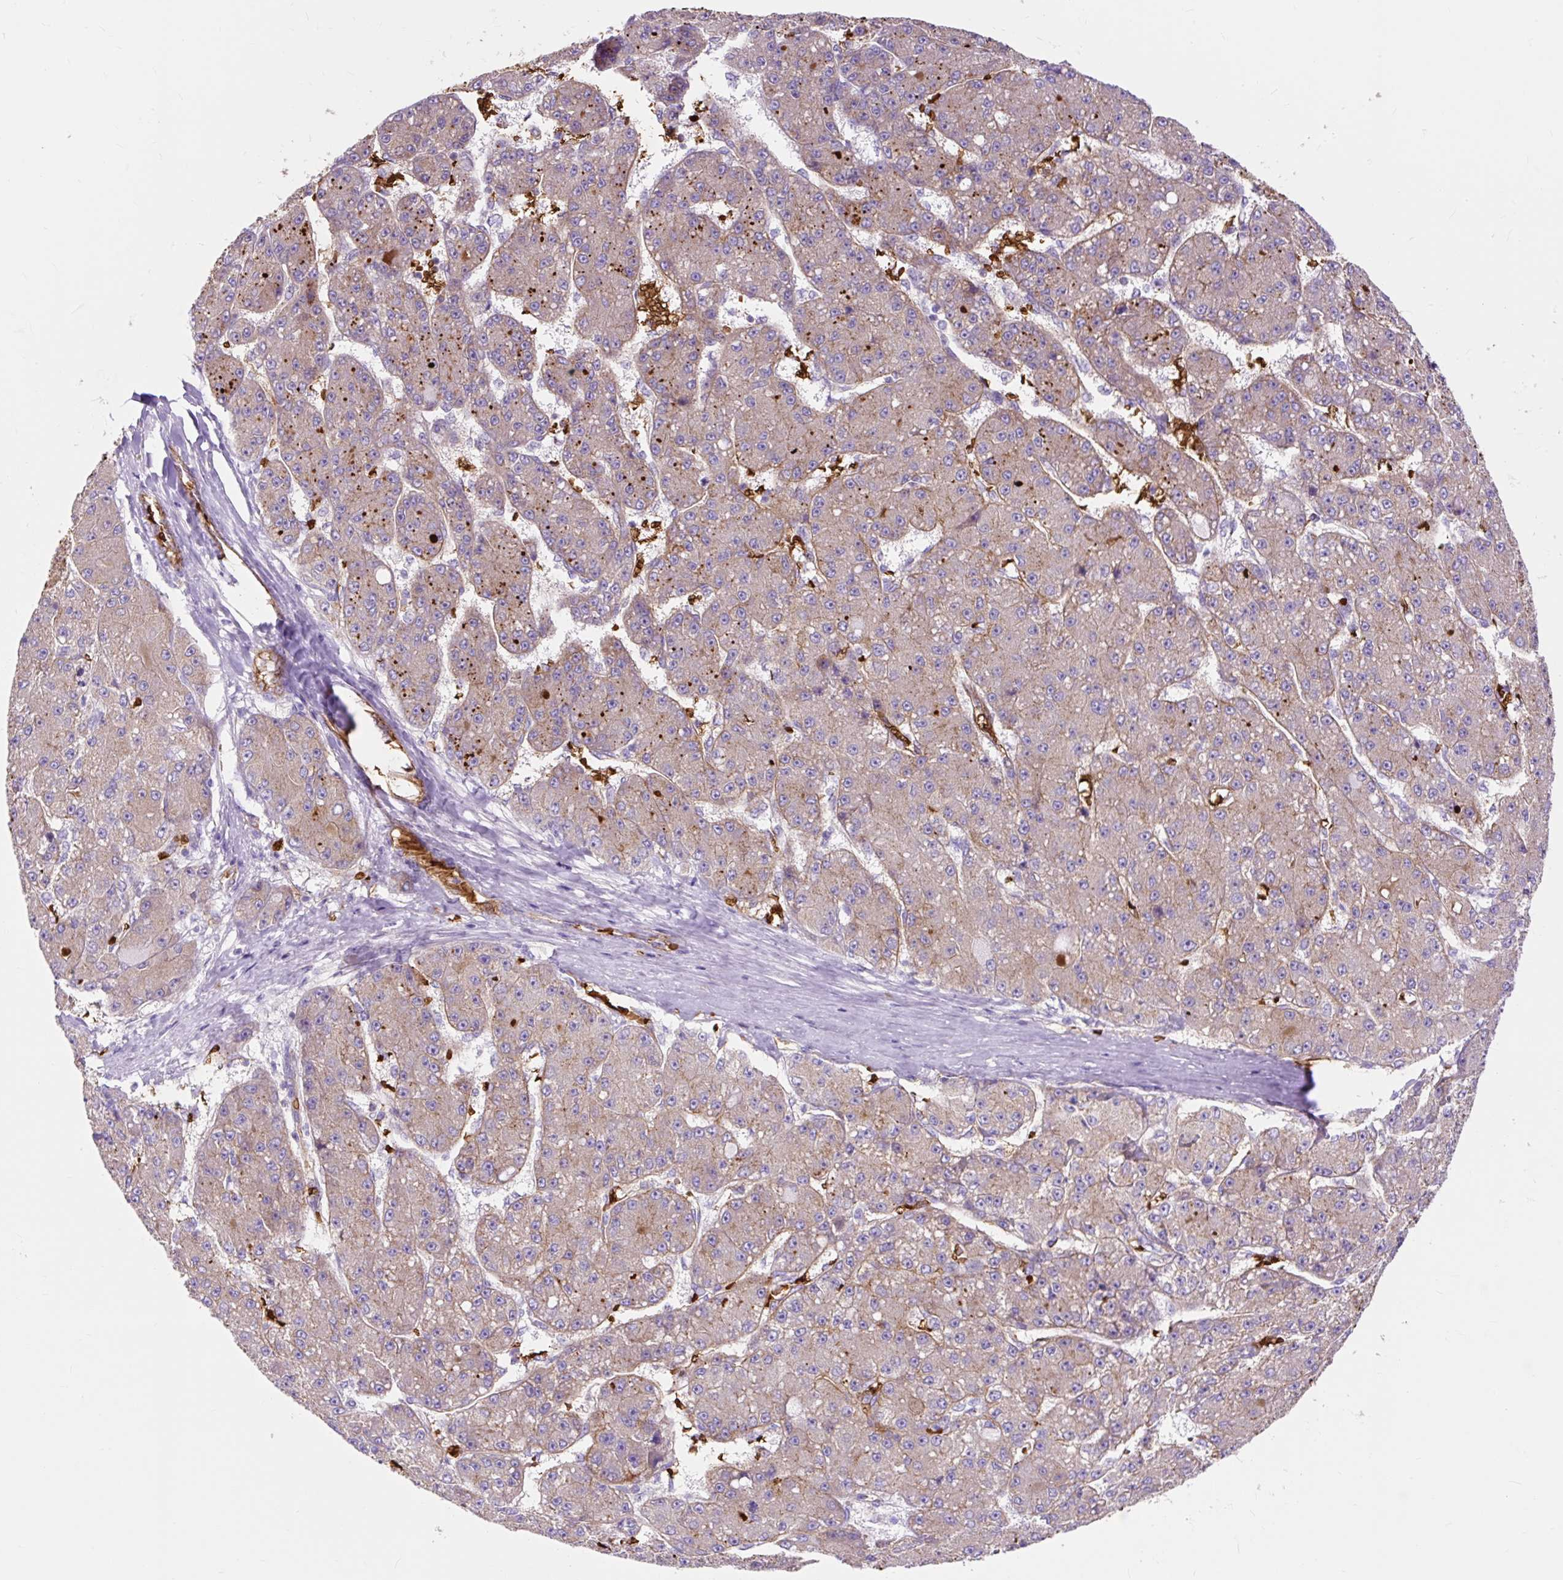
{"staining": {"intensity": "moderate", "quantity": "<25%", "location": "cytoplasmic/membranous"}, "tissue": "liver cancer", "cell_type": "Tumor cells", "image_type": "cancer", "snomed": [{"axis": "morphology", "description": "Carcinoma, Hepatocellular, NOS"}, {"axis": "topography", "description": "Liver"}], "caption": "There is low levels of moderate cytoplasmic/membranous staining in tumor cells of liver hepatocellular carcinoma, as demonstrated by immunohistochemical staining (brown color).", "gene": "HIP1R", "patient": {"sex": "male", "age": 67}}